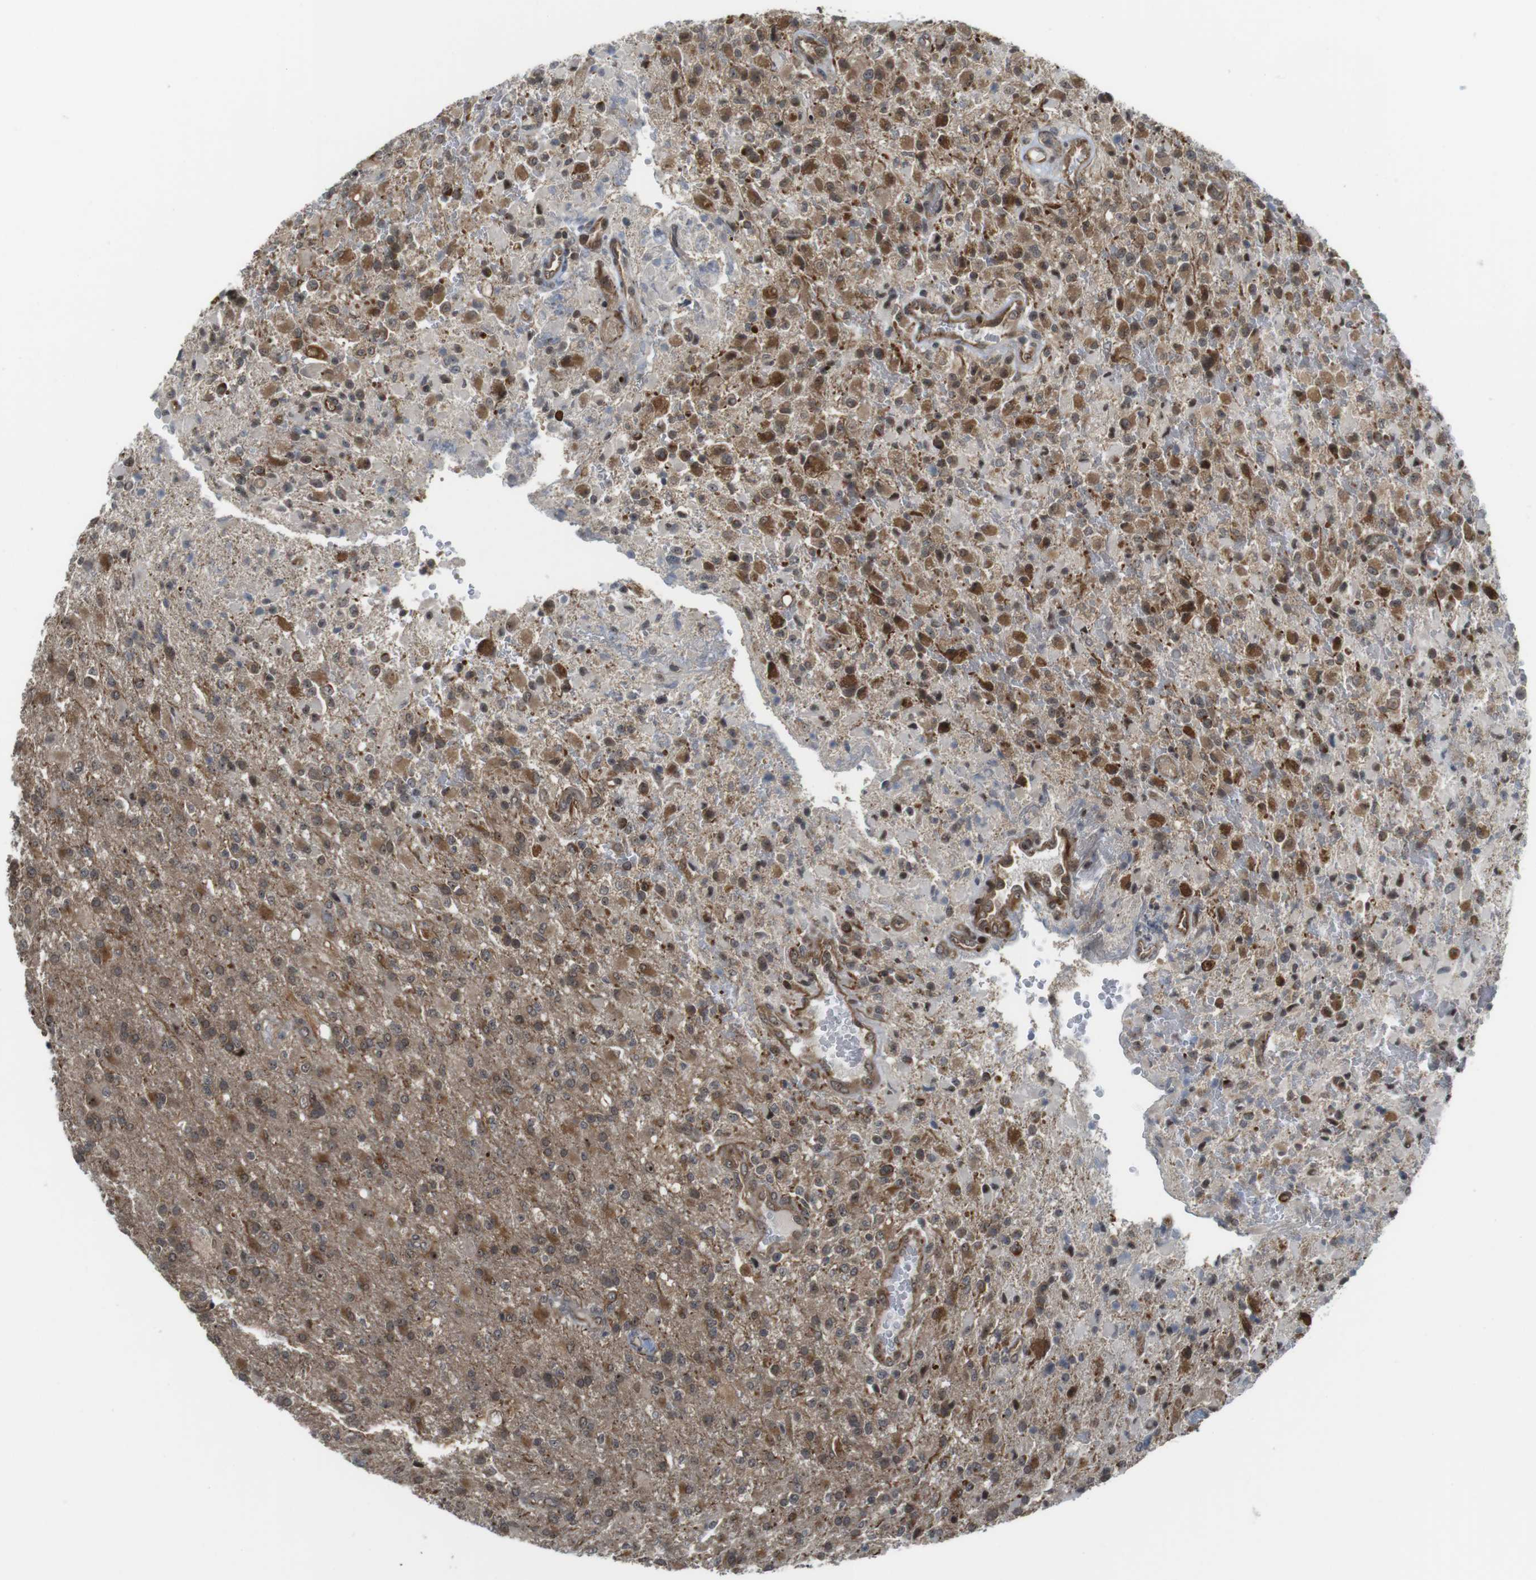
{"staining": {"intensity": "moderate", "quantity": ">75%", "location": "cytoplasmic/membranous"}, "tissue": "glioma", "cell_type": "Tumor cells", "image_type": "cancer", "snomed": [{"axis": "morphology", "description": "Glioma, malignant, High grade"}, {"axis": "topography", "description": "Brain"}], "caption": "Protein staining by IHC exhibits moderate cytoplasmic/membranous staining in about >75% of tumor cells in malignant high-grade glioma.", "gene": "CC2D1A", "patient": {"sex": "male", "age": 71}}